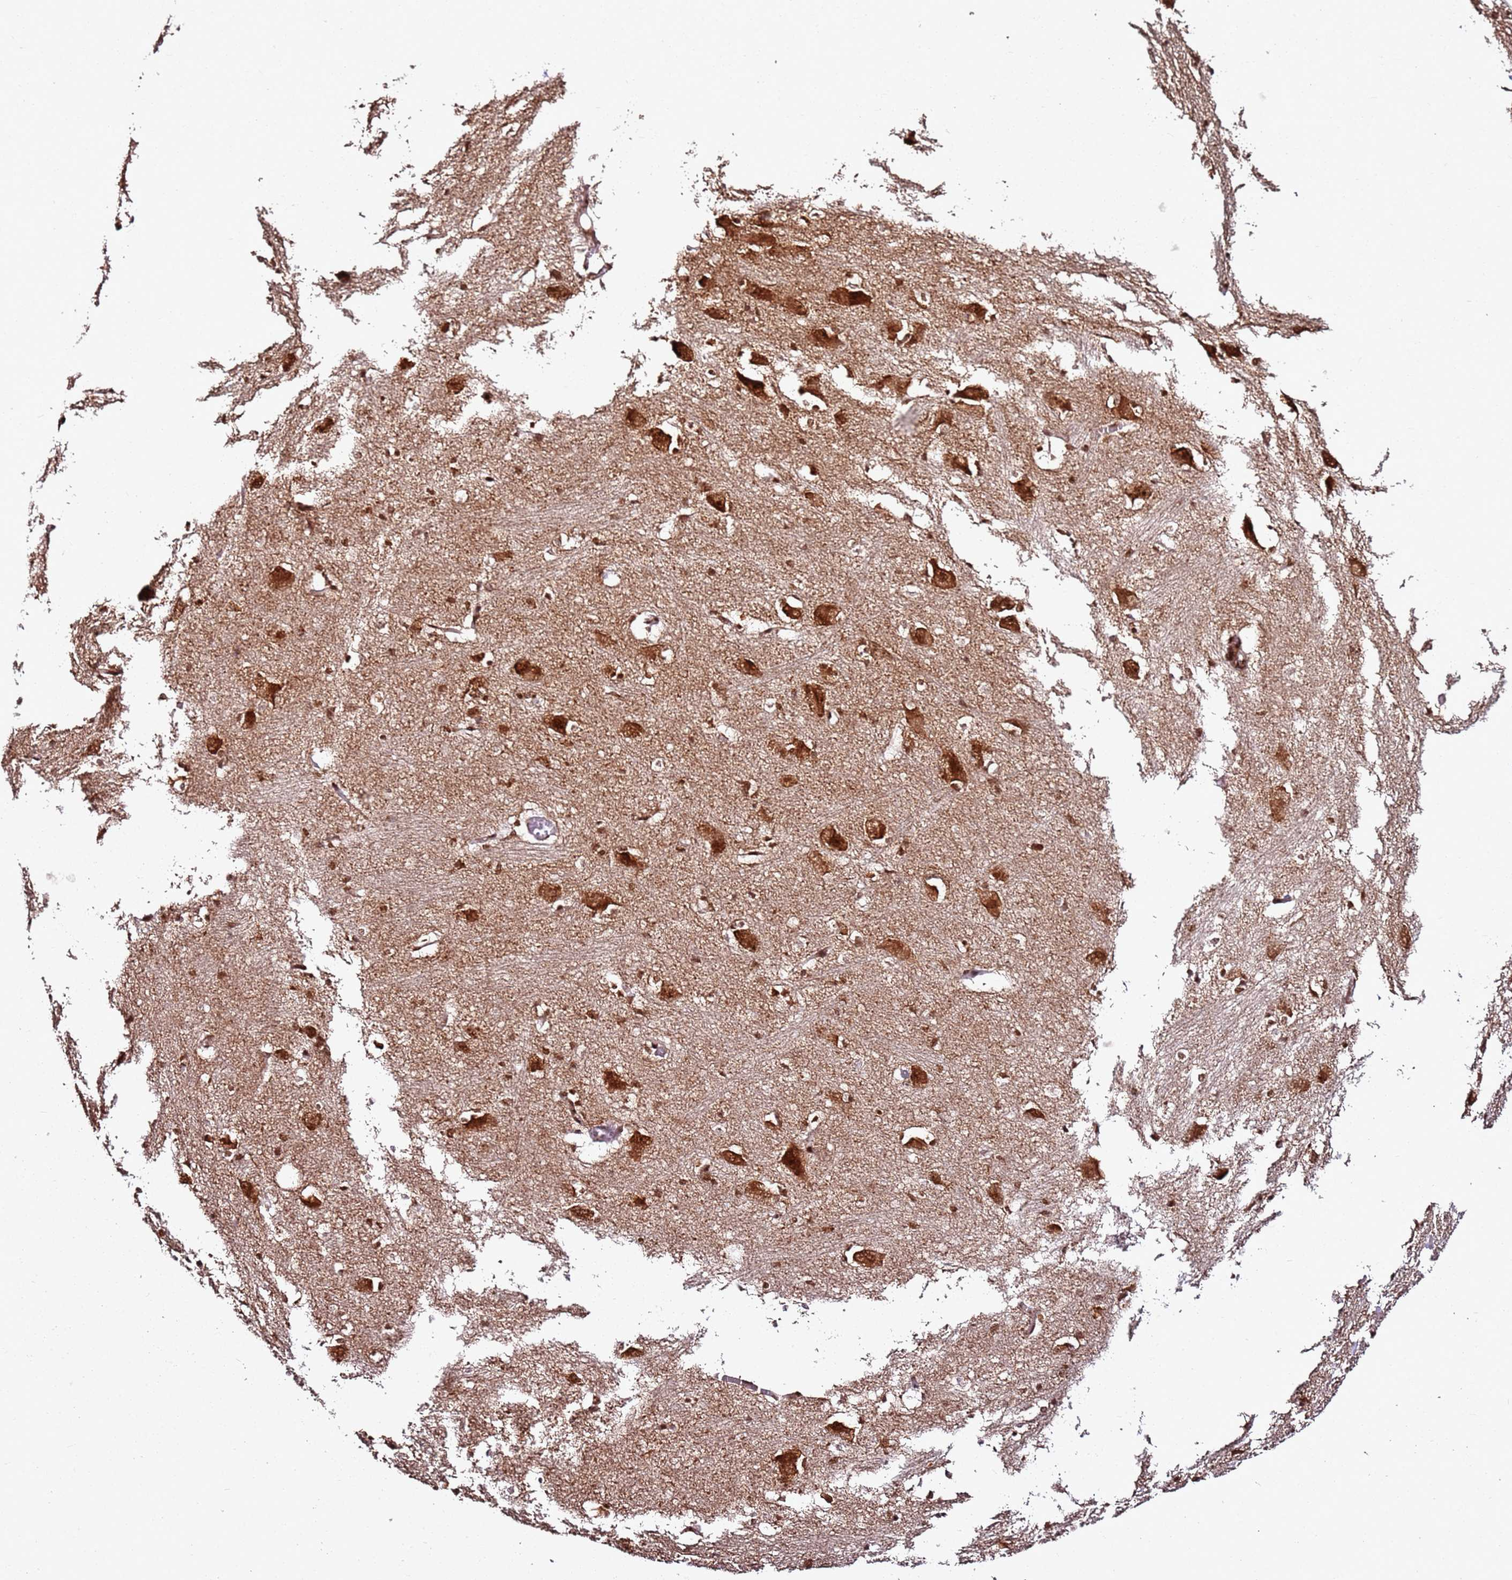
{"staining": {"intensity": "strong", "quantity": ">75%", "location": "nuclear"}, "tissue": "caudate", "cell_type": "Glial cells", "image_type": "normal", "snomed": [{"axis": "morphology", "description": "Normal tissue, NOS"}, {"axis": "topography", "description": "Lateral ventricle wall"}], "caption": "Normal caudate demonstrates strong nuclear positivity in about >75% of glial cells Nuclei are stained in blue..", "gene": "XRN2", "patient": {"sex": "male", "age": 37}}